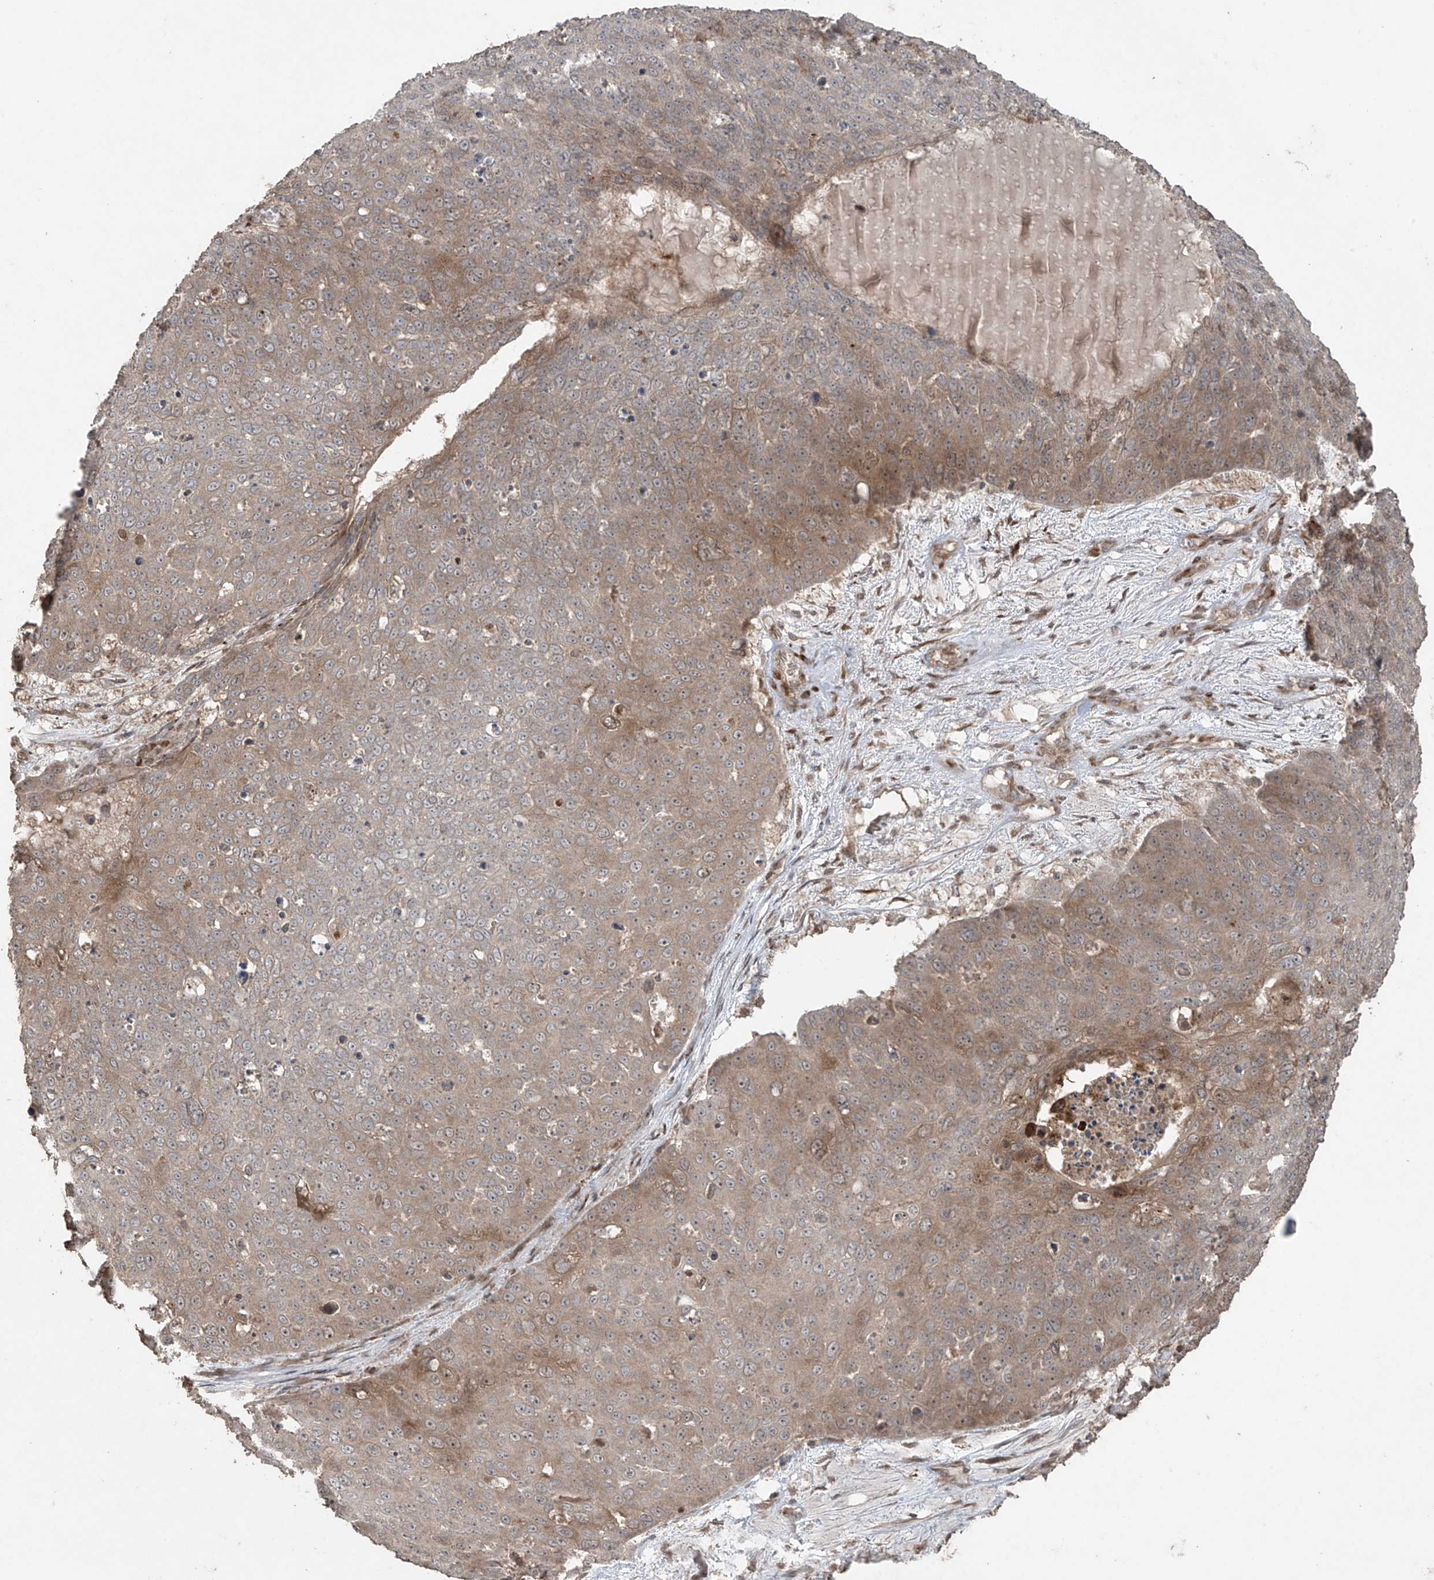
{"staining": {"intensity": "moderate", "quantity": "<25%", "location": "cytoplasmic/membranous"}, "tissue": "skin cancer", "cell_type": "Tumor cells", "image_type": "cancer", "snomed": [{"axis": "morphology", "description": "Squamous cell carcinoma, NOS"}, {"axis": "topography", "description": "Skin"}], "caption": "A photomicrograph of skin squamous cell carcinoma stained for a protein displays moderate cytoplasmic/membranous brown staining in tumor cells. Immunohistochemistry (ihc) stains the protein of interest in brown and the nuclei are stained blue.", "gene": "PGPEP1", "patient": {"sex": "male", "age": 71}}